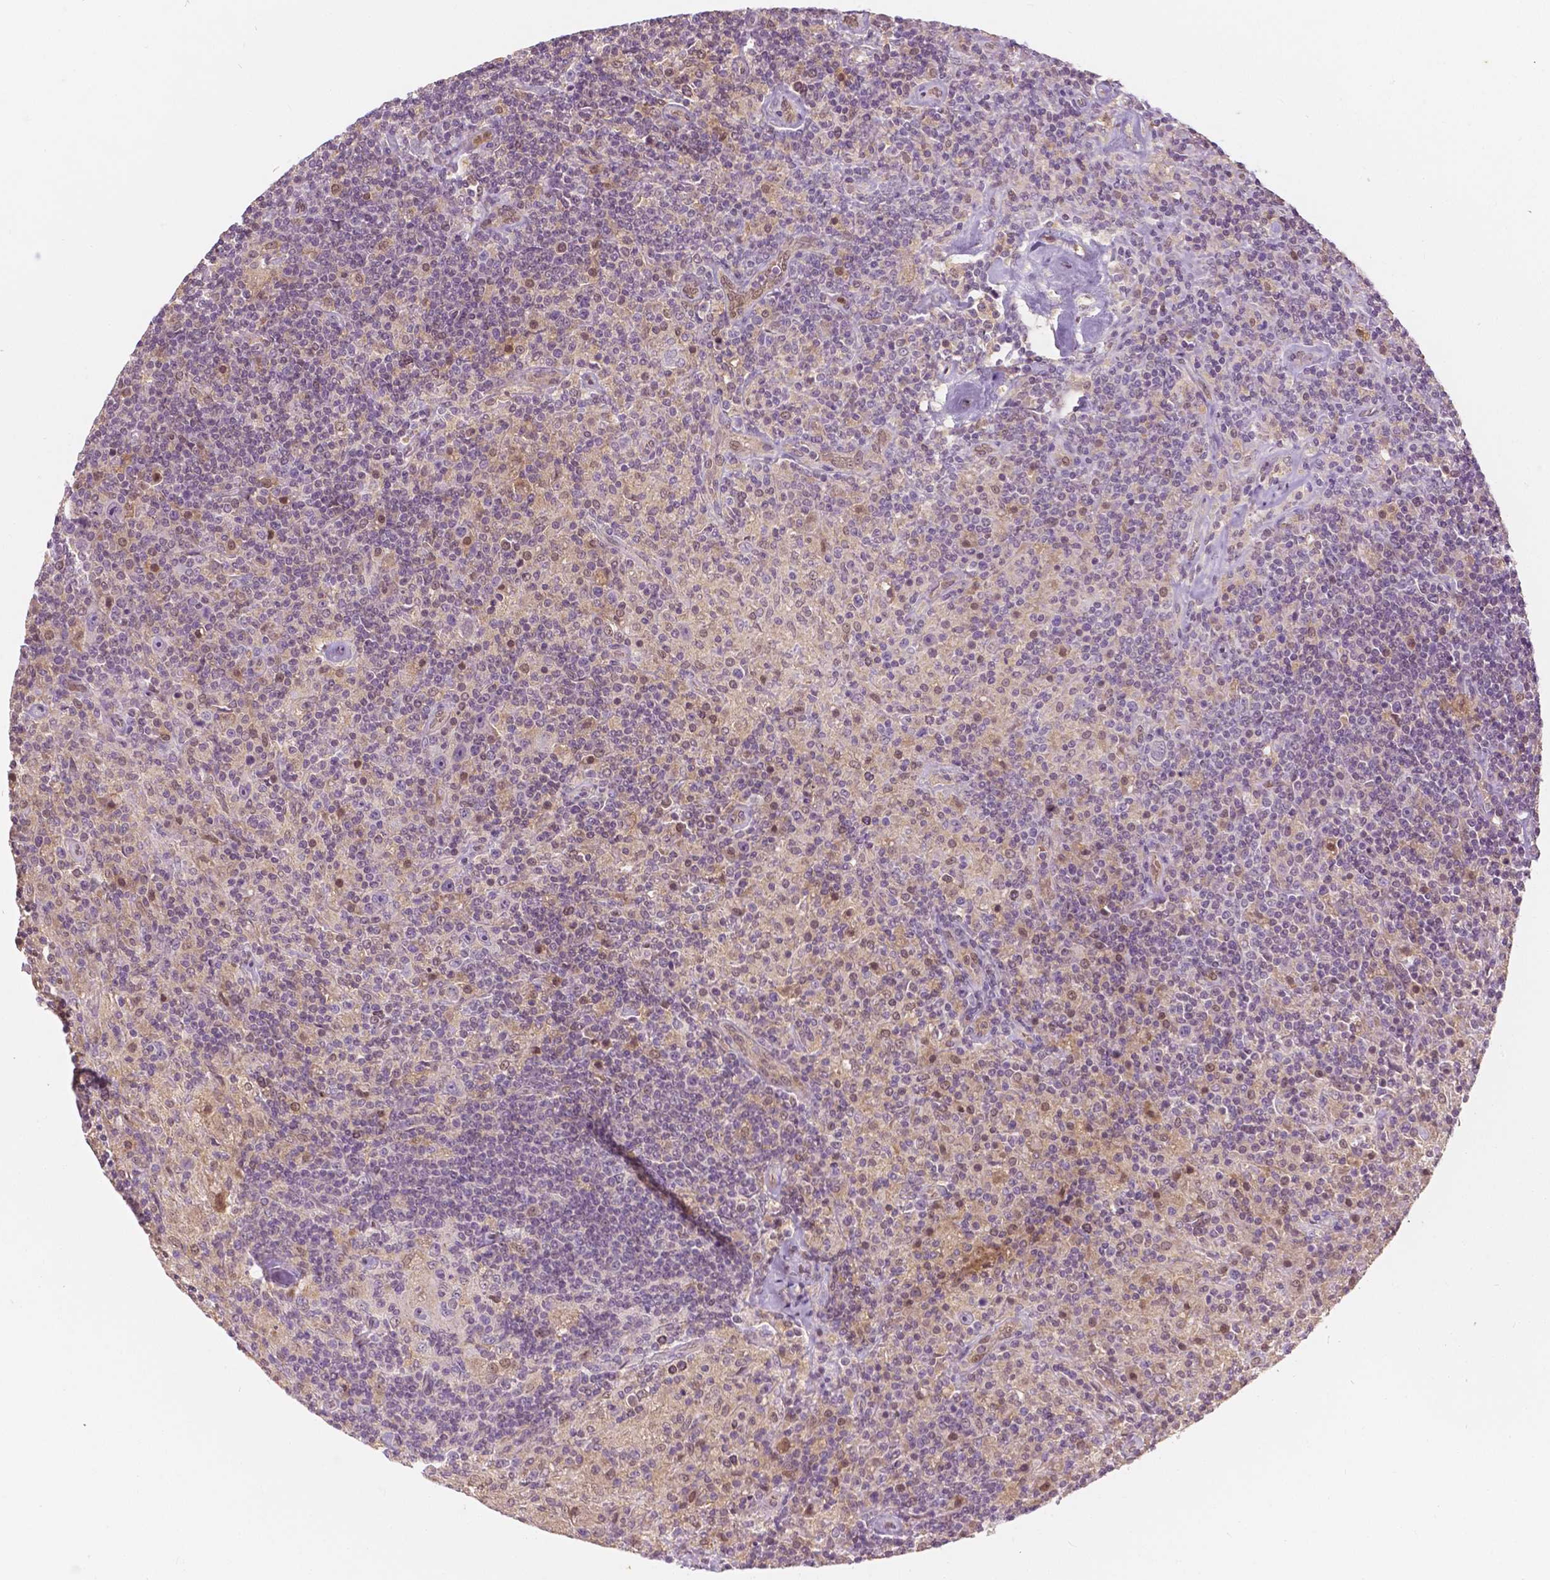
{"staining": {"intensity": "negative", "quantity": "none", "location": "none"}, "tissue": "lymphoma", "cell_type": "Tumor cells", "image_type": "cancer", "snomed": [{"axis": "morphology", "description": "Hodgkin's disease, NOS"}, {"axis": "topography", "description": "Lymph node"}], "caption": "Immunohistochemical staining of human lymphoma shows no significant staining in tumor cells.", "gene": "NAPRT", "patient": {"sex": "male", "age": 70}}